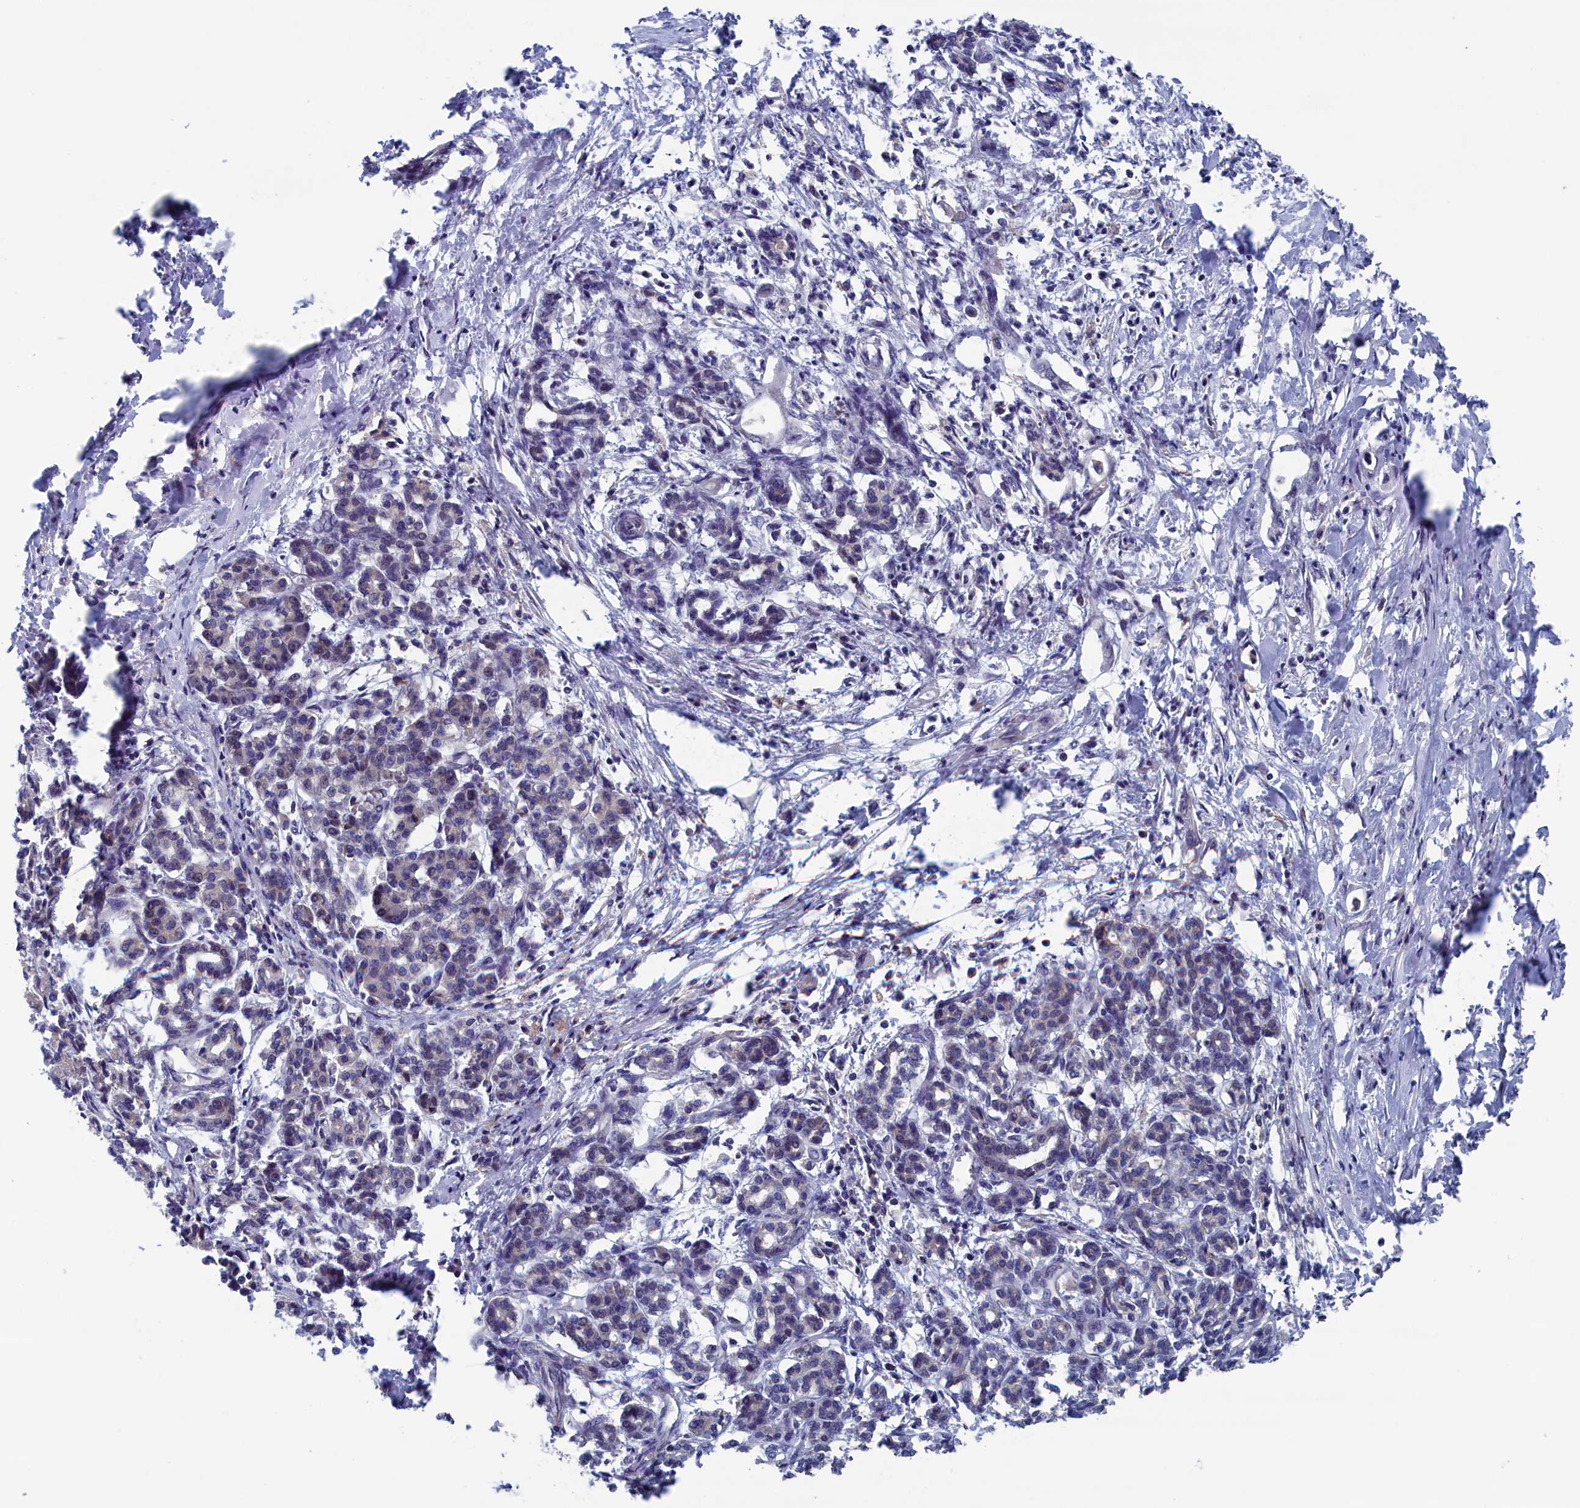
{"staining": {"intensity": "negative", "quantity": "none", "location": "none"}, "tissue": "pancreatic cancer", "cell_type": "Tumor cells", "image_type": "cancer", "snomed": [{"axis": "morphology", "description": "Adenocarcinoma, NOS"}, {"axis": "topography", "description": "Pancreas"}], "caption": "Protein analysis of pancreatic adenocarcinoma demonstrates no significant positivity in tumor cells. Nuclei are stained in blue.", "gene": "SPATA13", "patient": {"sex": "female", "age": 55}}